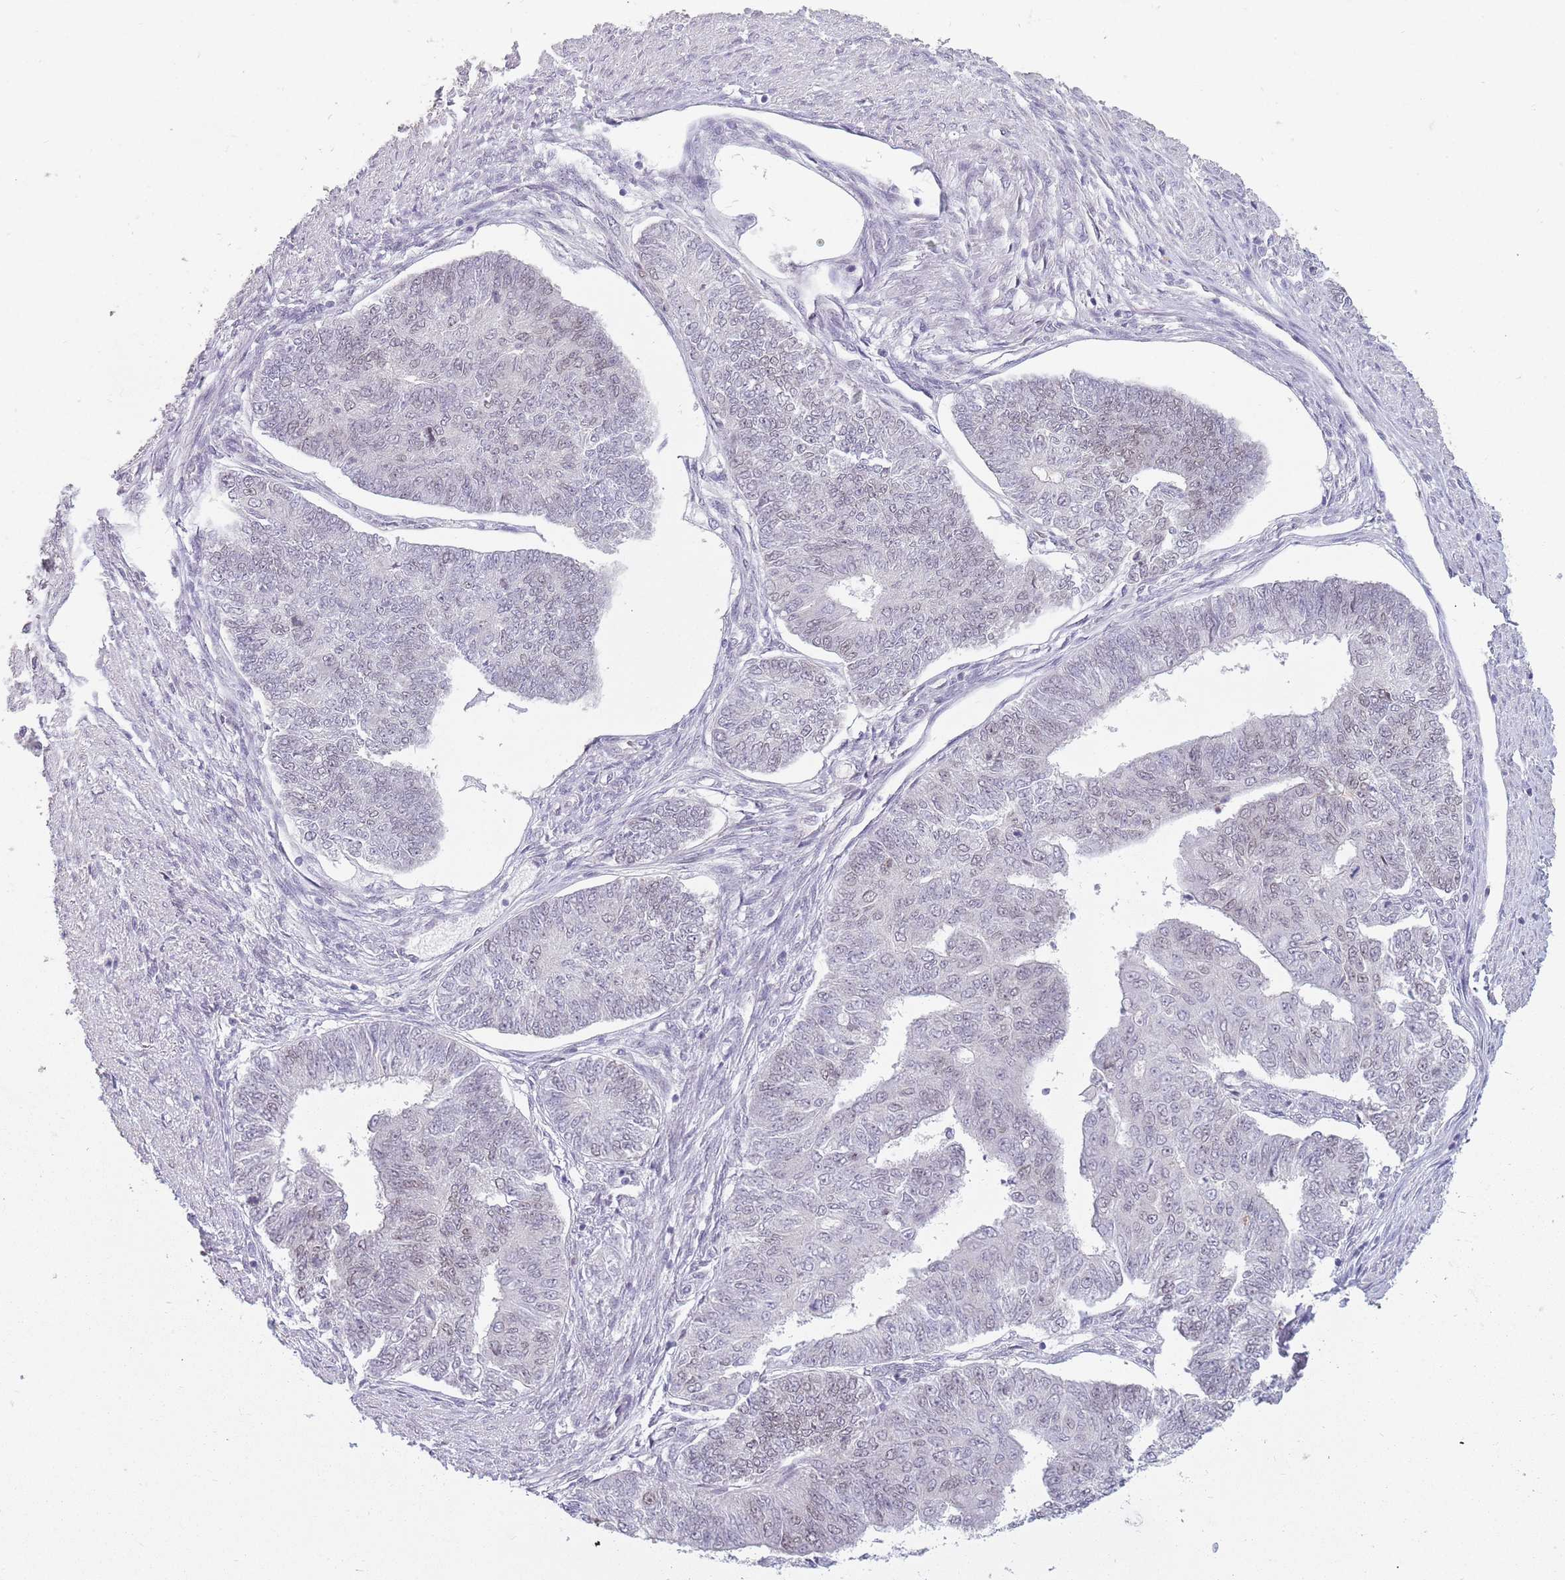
{"staining": {"intensity": "weak", "quantity": "25%-75%", "location": "nuclear"}, "tissue": "endometrial cancer", "cell_type": "Tumor cells", "image_type": "cancer", "snomed": [{"axis": "morphology", "description": "Adenocarcinoma, NOS"}, {"axis": "topography", "description": "Endometrium"}], "caption": "The micrograph demonstrates staining of endometrial cancer (adenocarcinoma), revealing weak nuclear protein positivity (brown color) within tumor cells.", "gene": "ZNF574", "patient": {"sex": "female", "age": 32}}